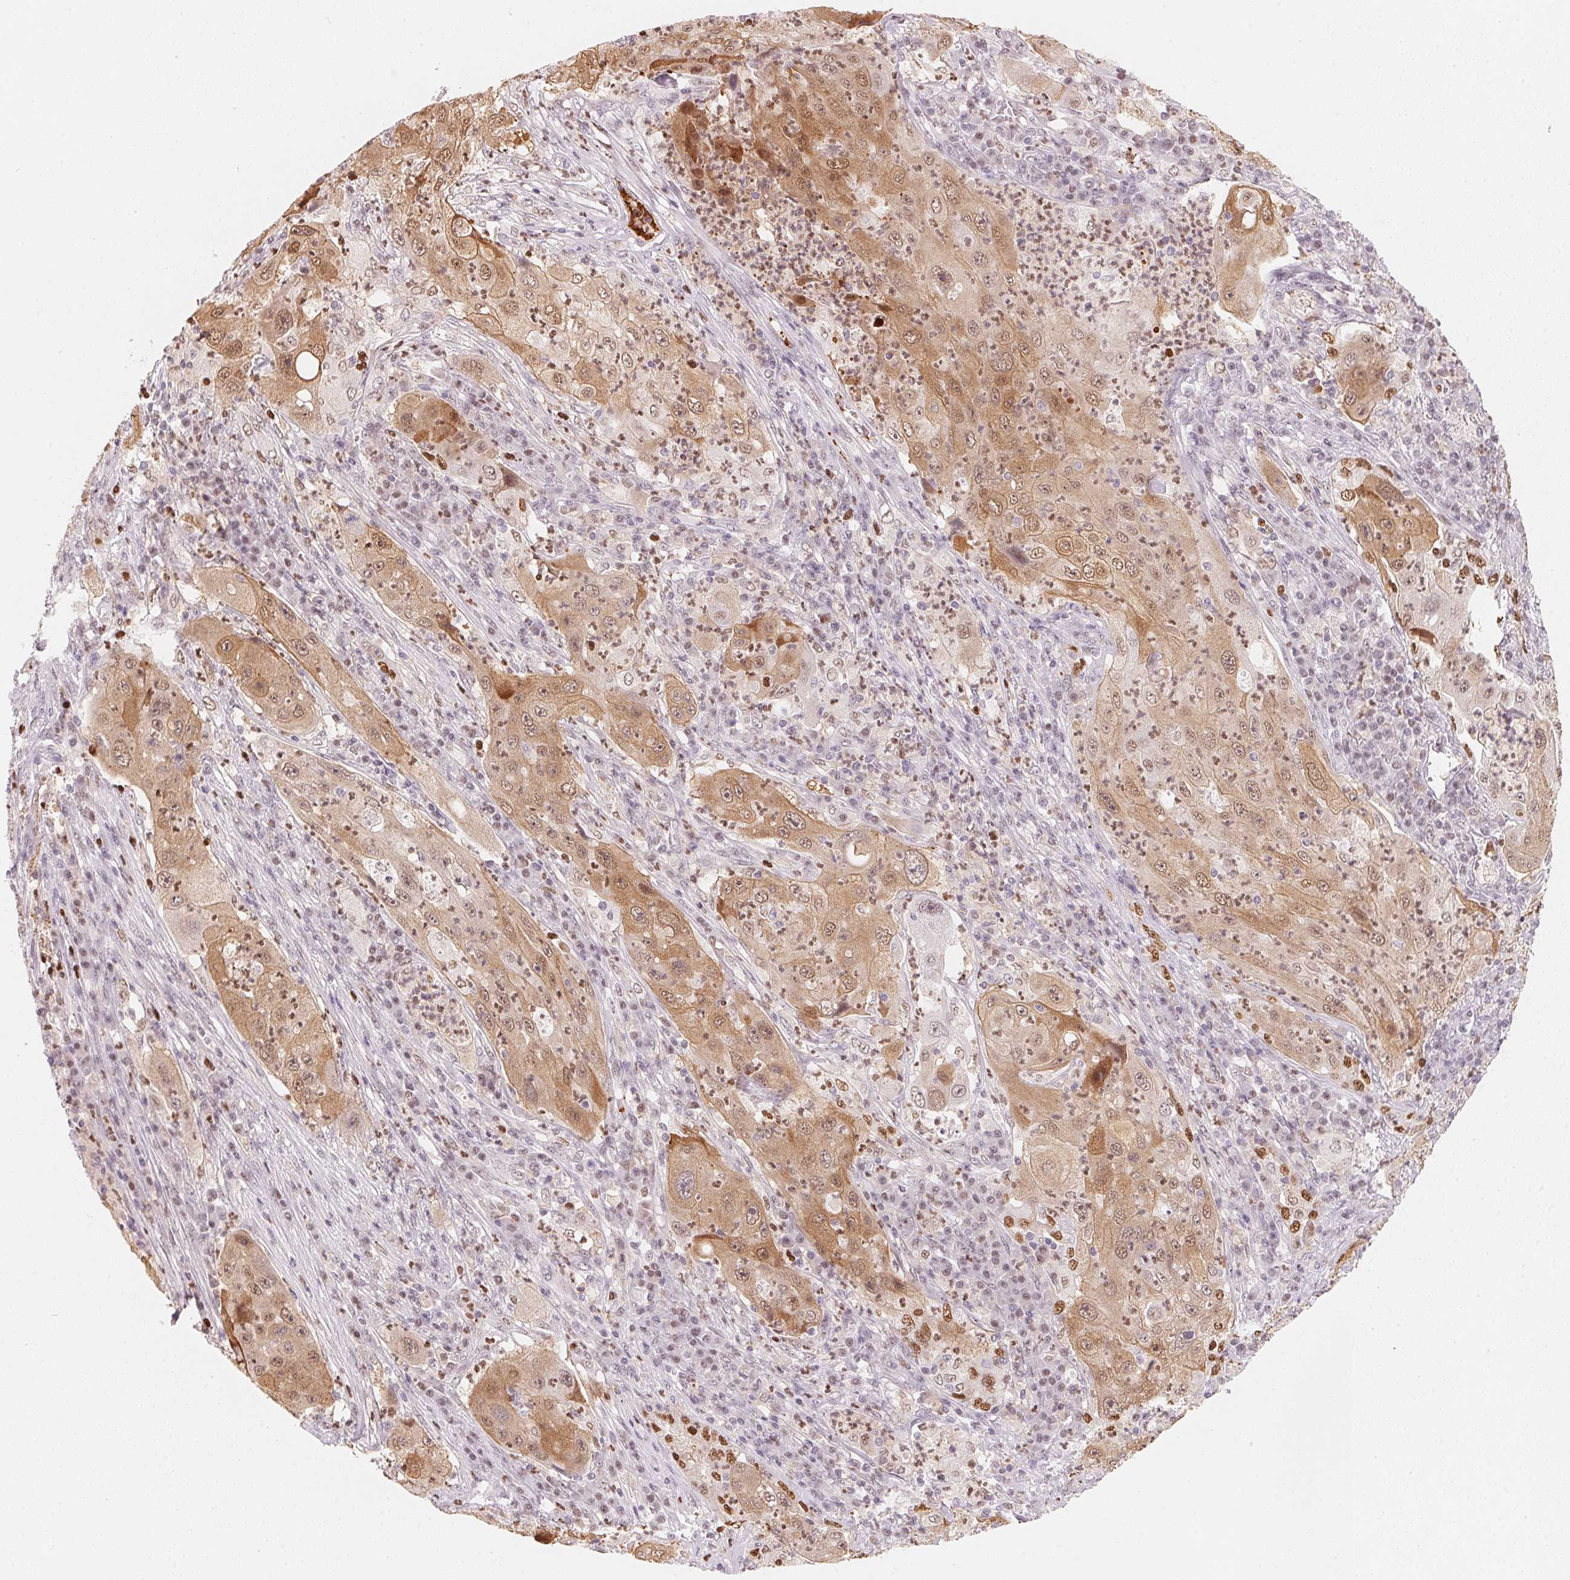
{"staining": {"intensity": "moderate", "quantity": ">75%", "location": "cytoplasmic/membranous,nuclear"}, "tissue": "lung cancer", "cell_type": "Tumor cells", "image_type": "cancer", "snomed": [{"axis": "morphology", "description": "Squamous cell carcinoma, NOS"}, {"axis": "topography", "description": "Lung"}], "caption": "Lung squamous cell carcinoma stained with a protein marker exhibits moderate staining in tumor cells.", "gene": "ARHGAP22", "patient": {"sex": "female", "age": 59}}